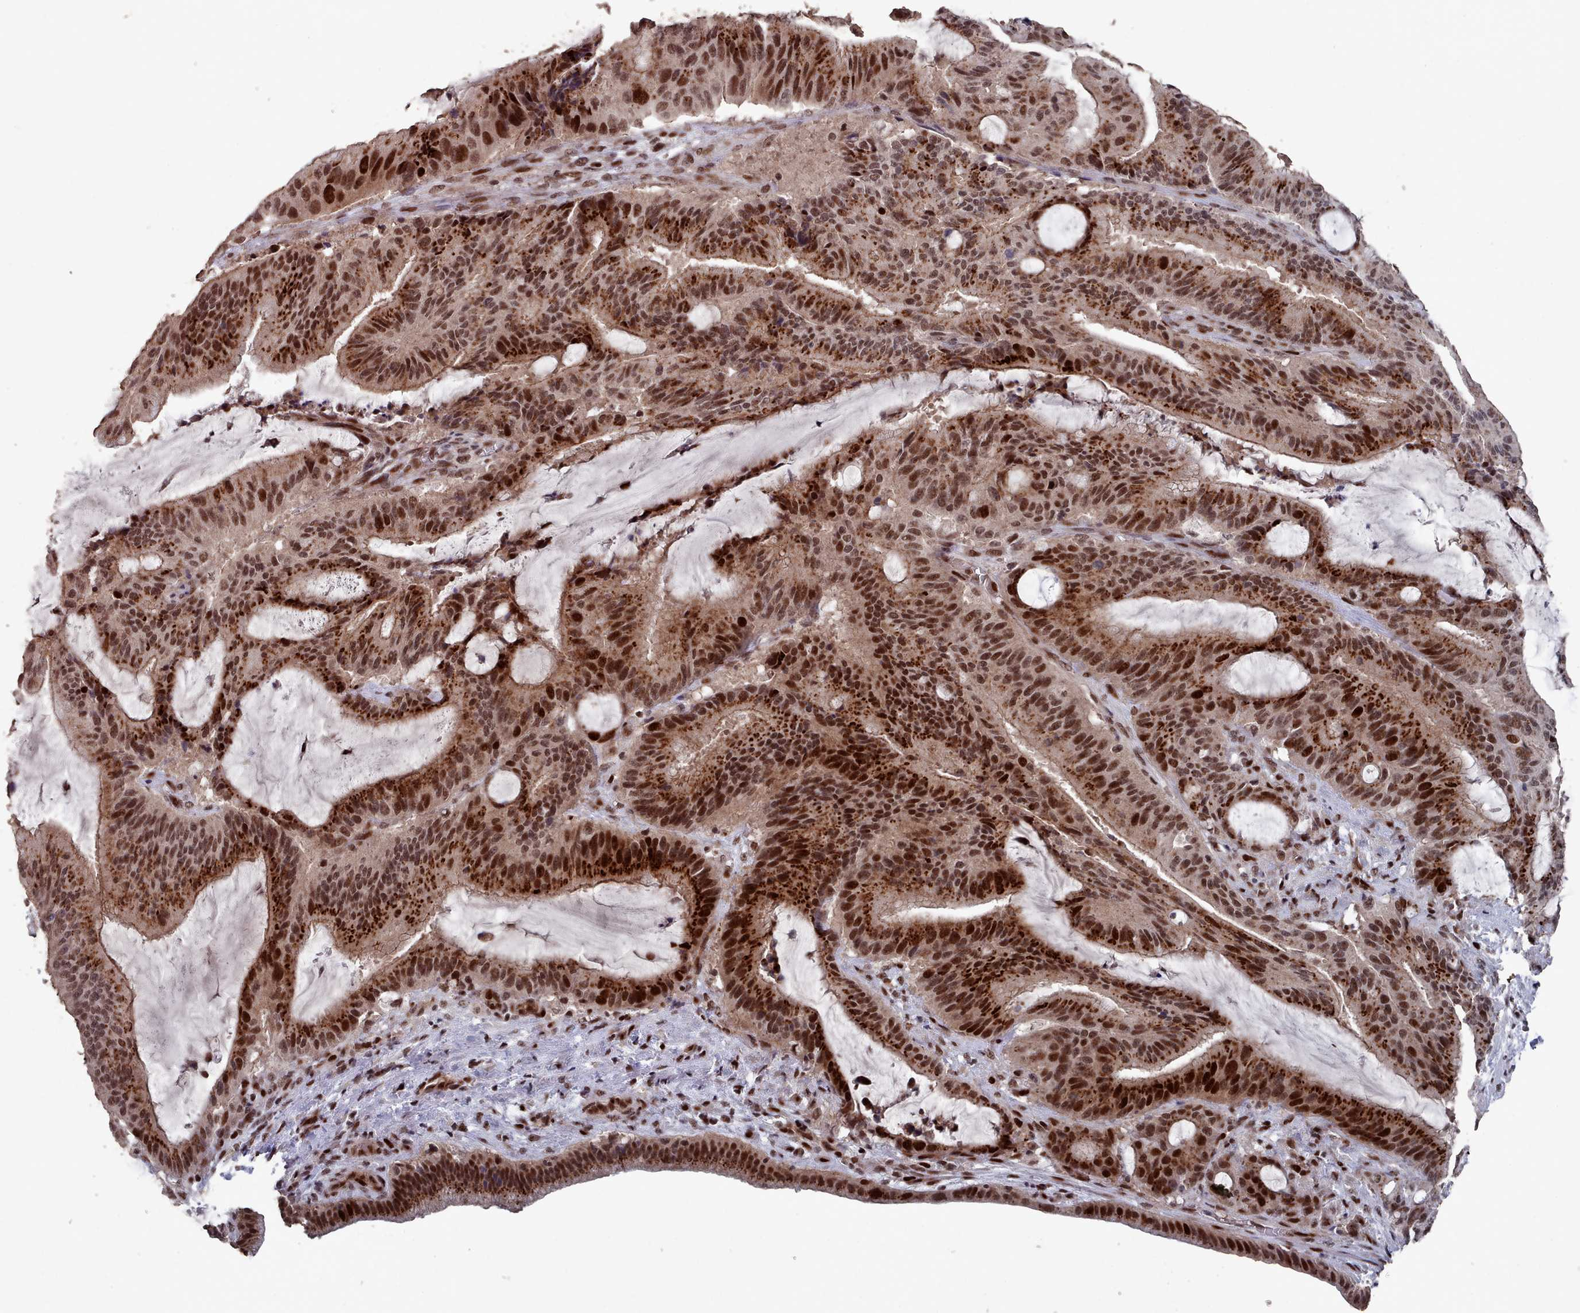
{"staining": {"intensity": "strong", "quantity": ">75%", "location": "cytoplasmic/membranous,nuclear"}, "tissue": "liver cancer", "cell_type": "Tumor cells", "image_type": "cancer", "snomed": [{"axis": "morphology", "description": "Normal tissue, NOS"}, {"axis": "morphology", "description": "Cholangiocarcinoma"}, {"axis": "topography", "description": "Liver"}, {"axis": "topography", "description": "Peripheral nerve tissue"}], "caption": "Immunohistochemistry (IHC) image of neoplastic tissue: liver cancer stained using IHC reveals high levels of strong protein expression localized specifically in the cytoplasmic/membranous and nuclear of tumor cells, appearing as a cytoplasmic/membranous and nuclear brown color.", "gene": "PNRC2", "patient": {"sex": "female", "age": 73}}